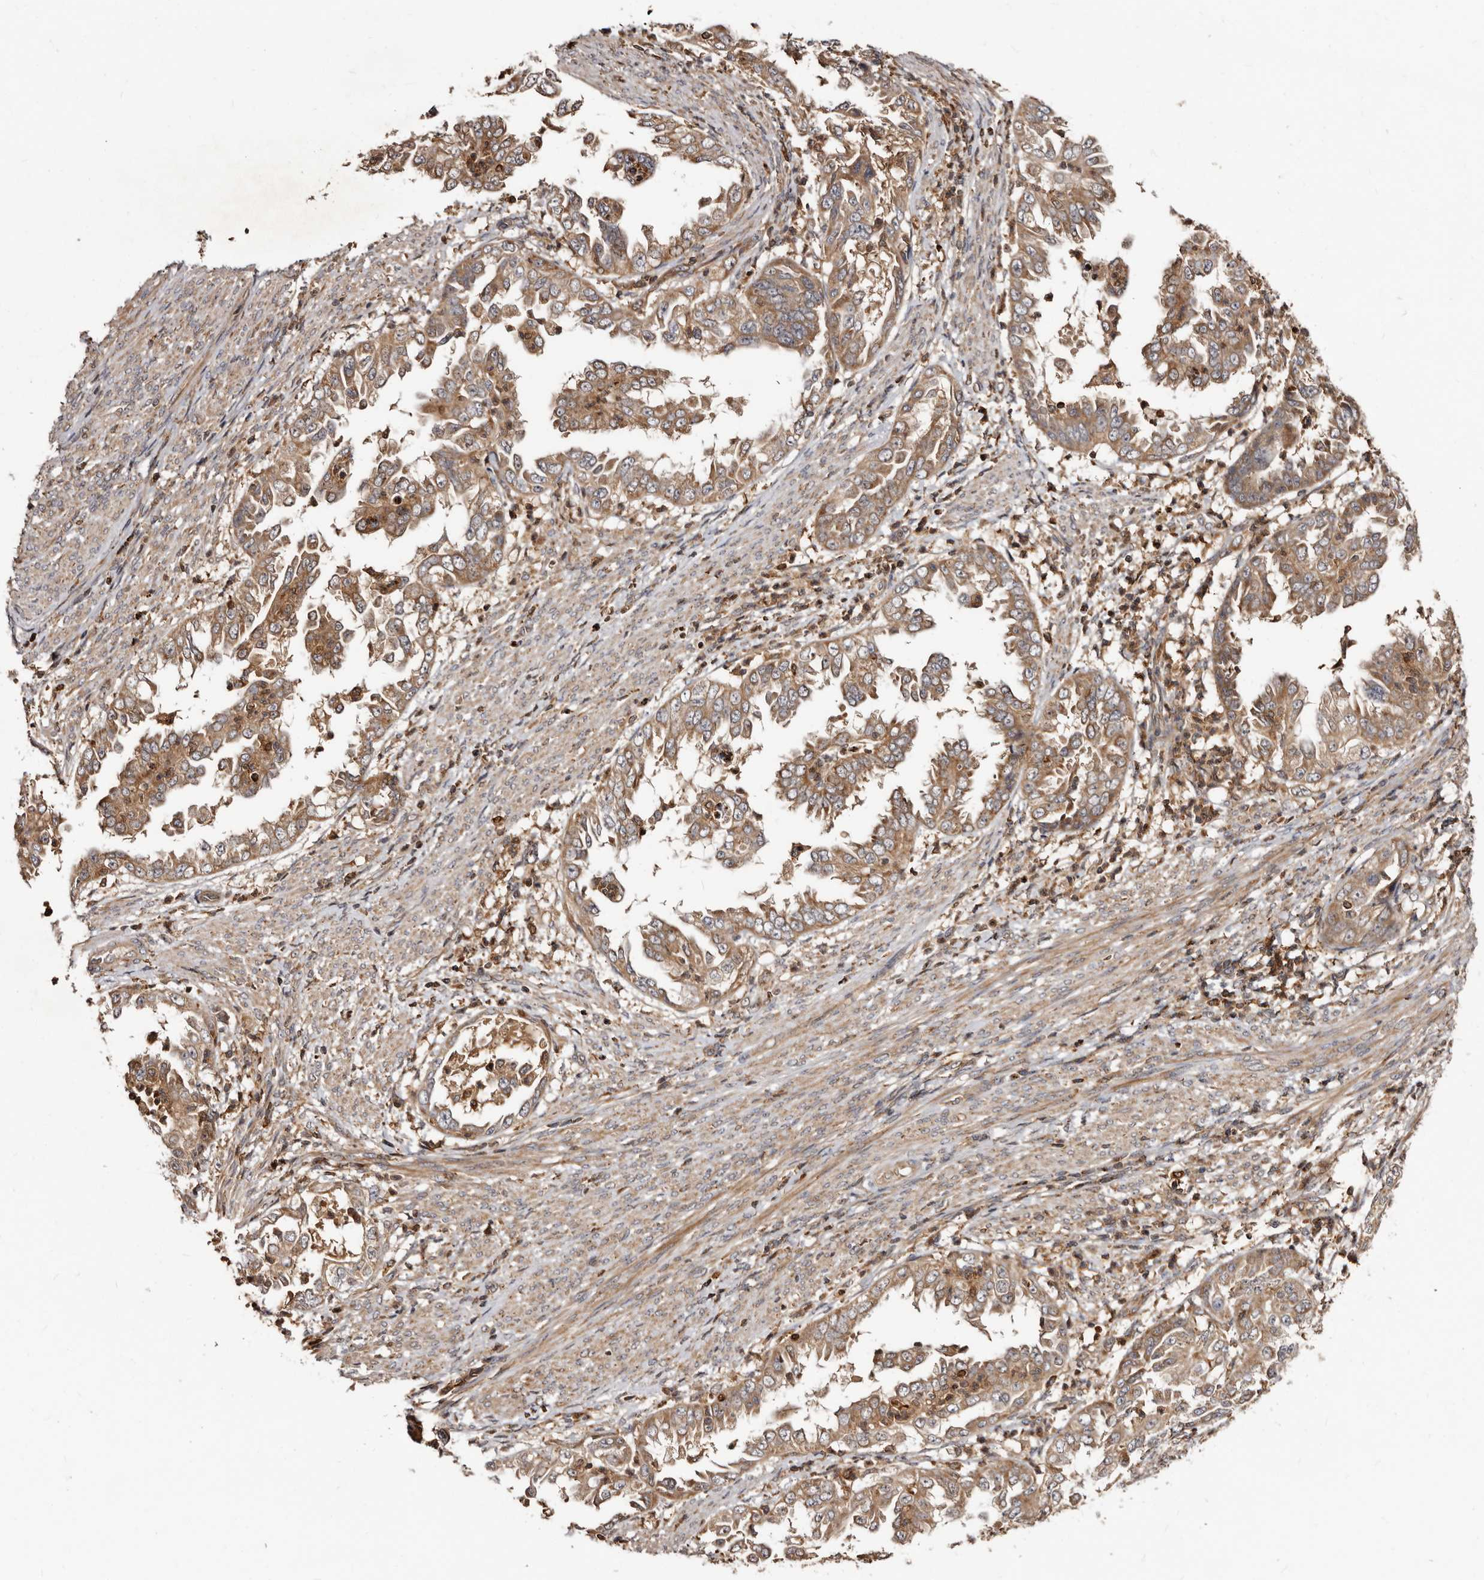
{"staining": {"intensity": "moderate", "quantity": ">75%", "location": "cytoplasmic/membranous"}, "tissue": "endometrial cancer", "cell_type": "Tumor cells", "image_type": "cancer", "snomed": [{"axis": "morphology", "description": "Adenocarcinoma, NOS"}, {"axis": "topography", "description": "Endometrium"}], "caption": "An IHC image of neoplastic tissue is shown. Protein staining in brown labels moderate cytoplasmic/membranous positivity in adenocarcinoma (endometrial) within tumor cells. The staining was performed using DAB (3,3'-diaminobenzidine), with brown indicating positive protein expression. Nuclei are stained blue with hematoxylin.", "gene": "BAX", "patient": {"sex": "female", "age": 85}}